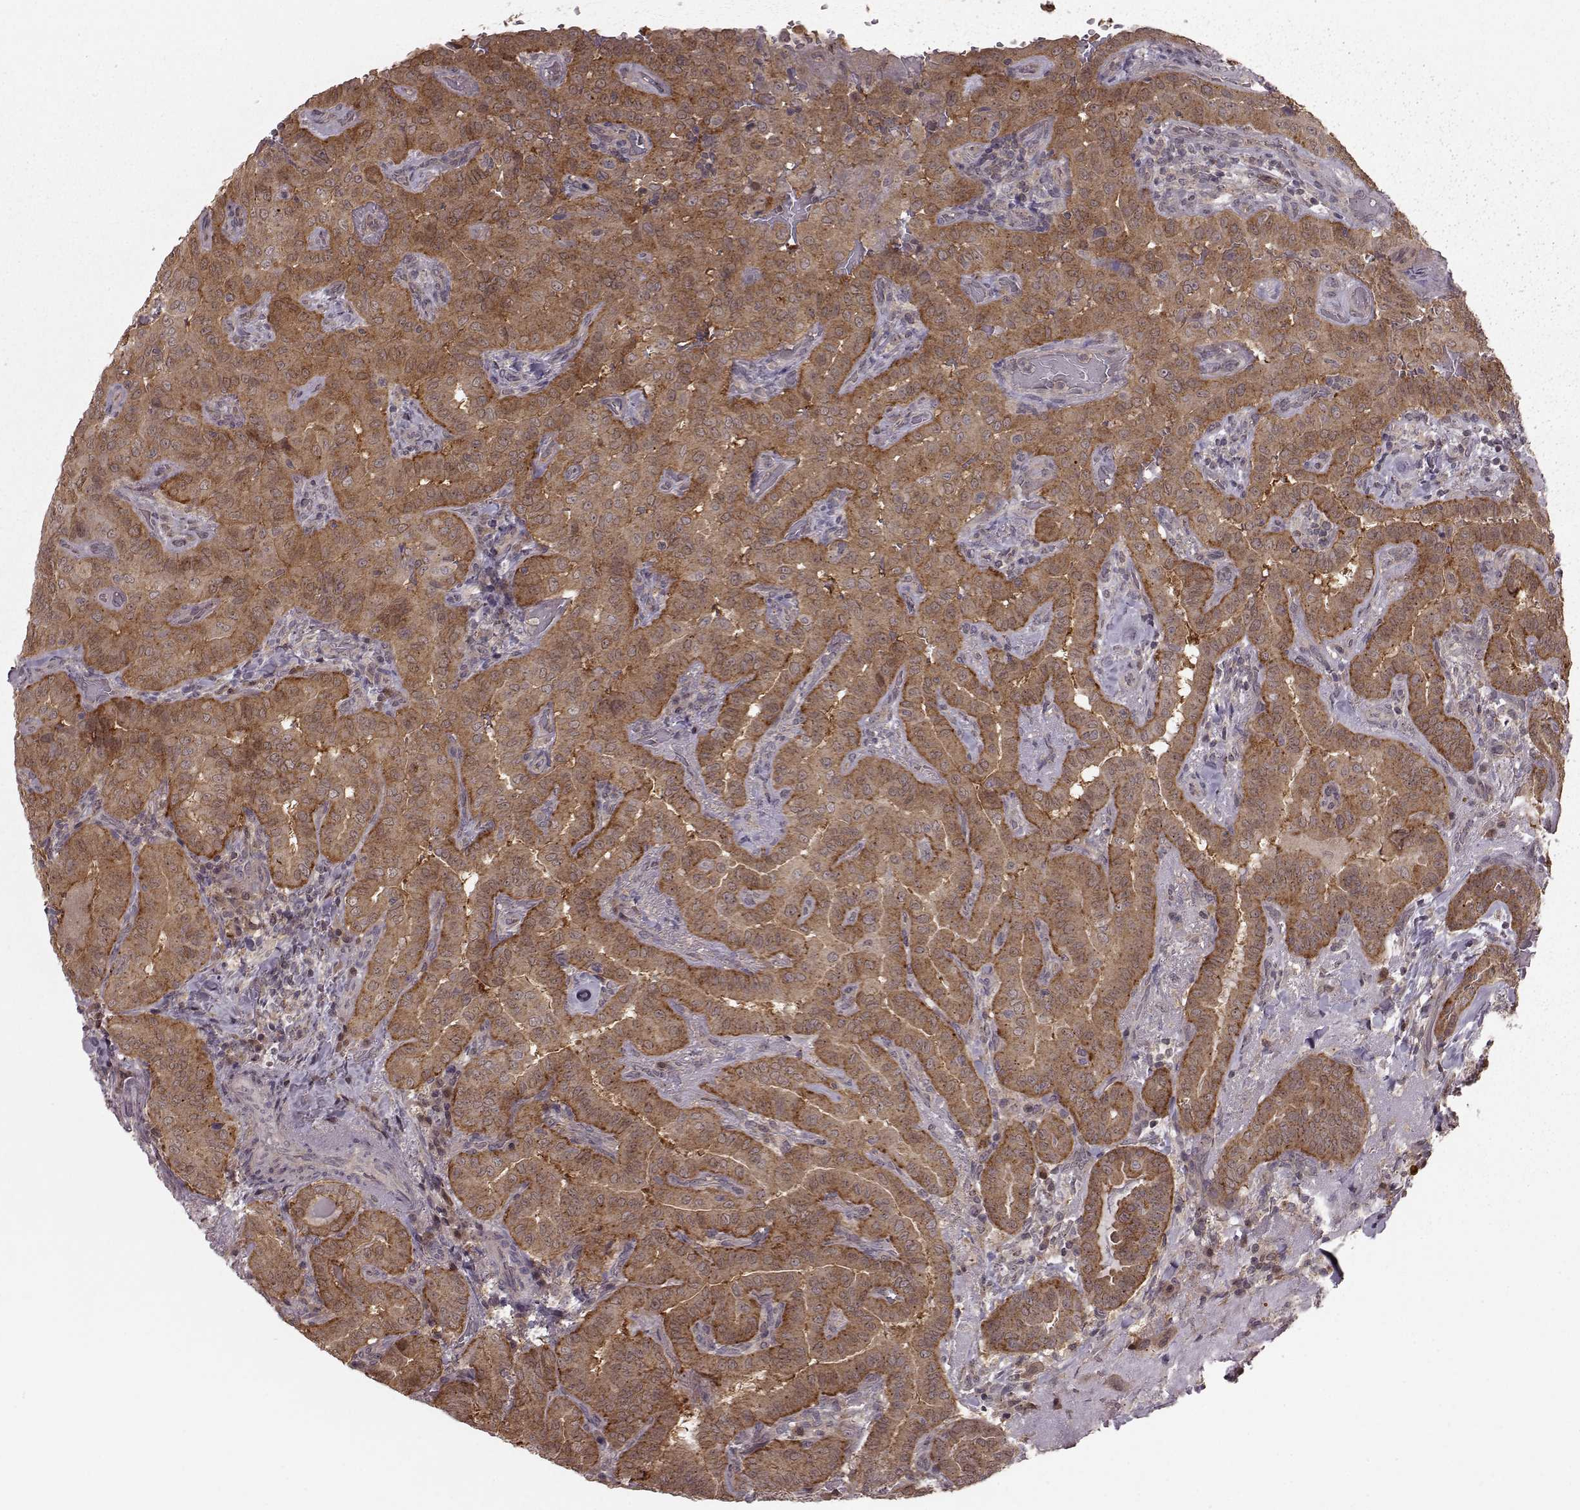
{"staining": {"intensity": "moderate", "quantity": ">75%", "location": "cytoplasmic/membranous"}, "tissue": "thyroid cancer", "cell_type": "Tumor cells", "image_type": "cancer", "snomed": [{"axis": "morphology", "description": "Papillary adenocarcinoma, NOS"}, {"axis": "morphology", "description": "Papillary adenoma metastatic"}, {"axis": "topography", "description": "Thyroid gland"}], "caption": "A brown stain labels moderate cytoplasmic/membranous staining of a protein in human papillary adenocarcinoma (thyroid) tumor cells.", "gene": "GSS", "patient": {"sex": "female", "age": 50}}